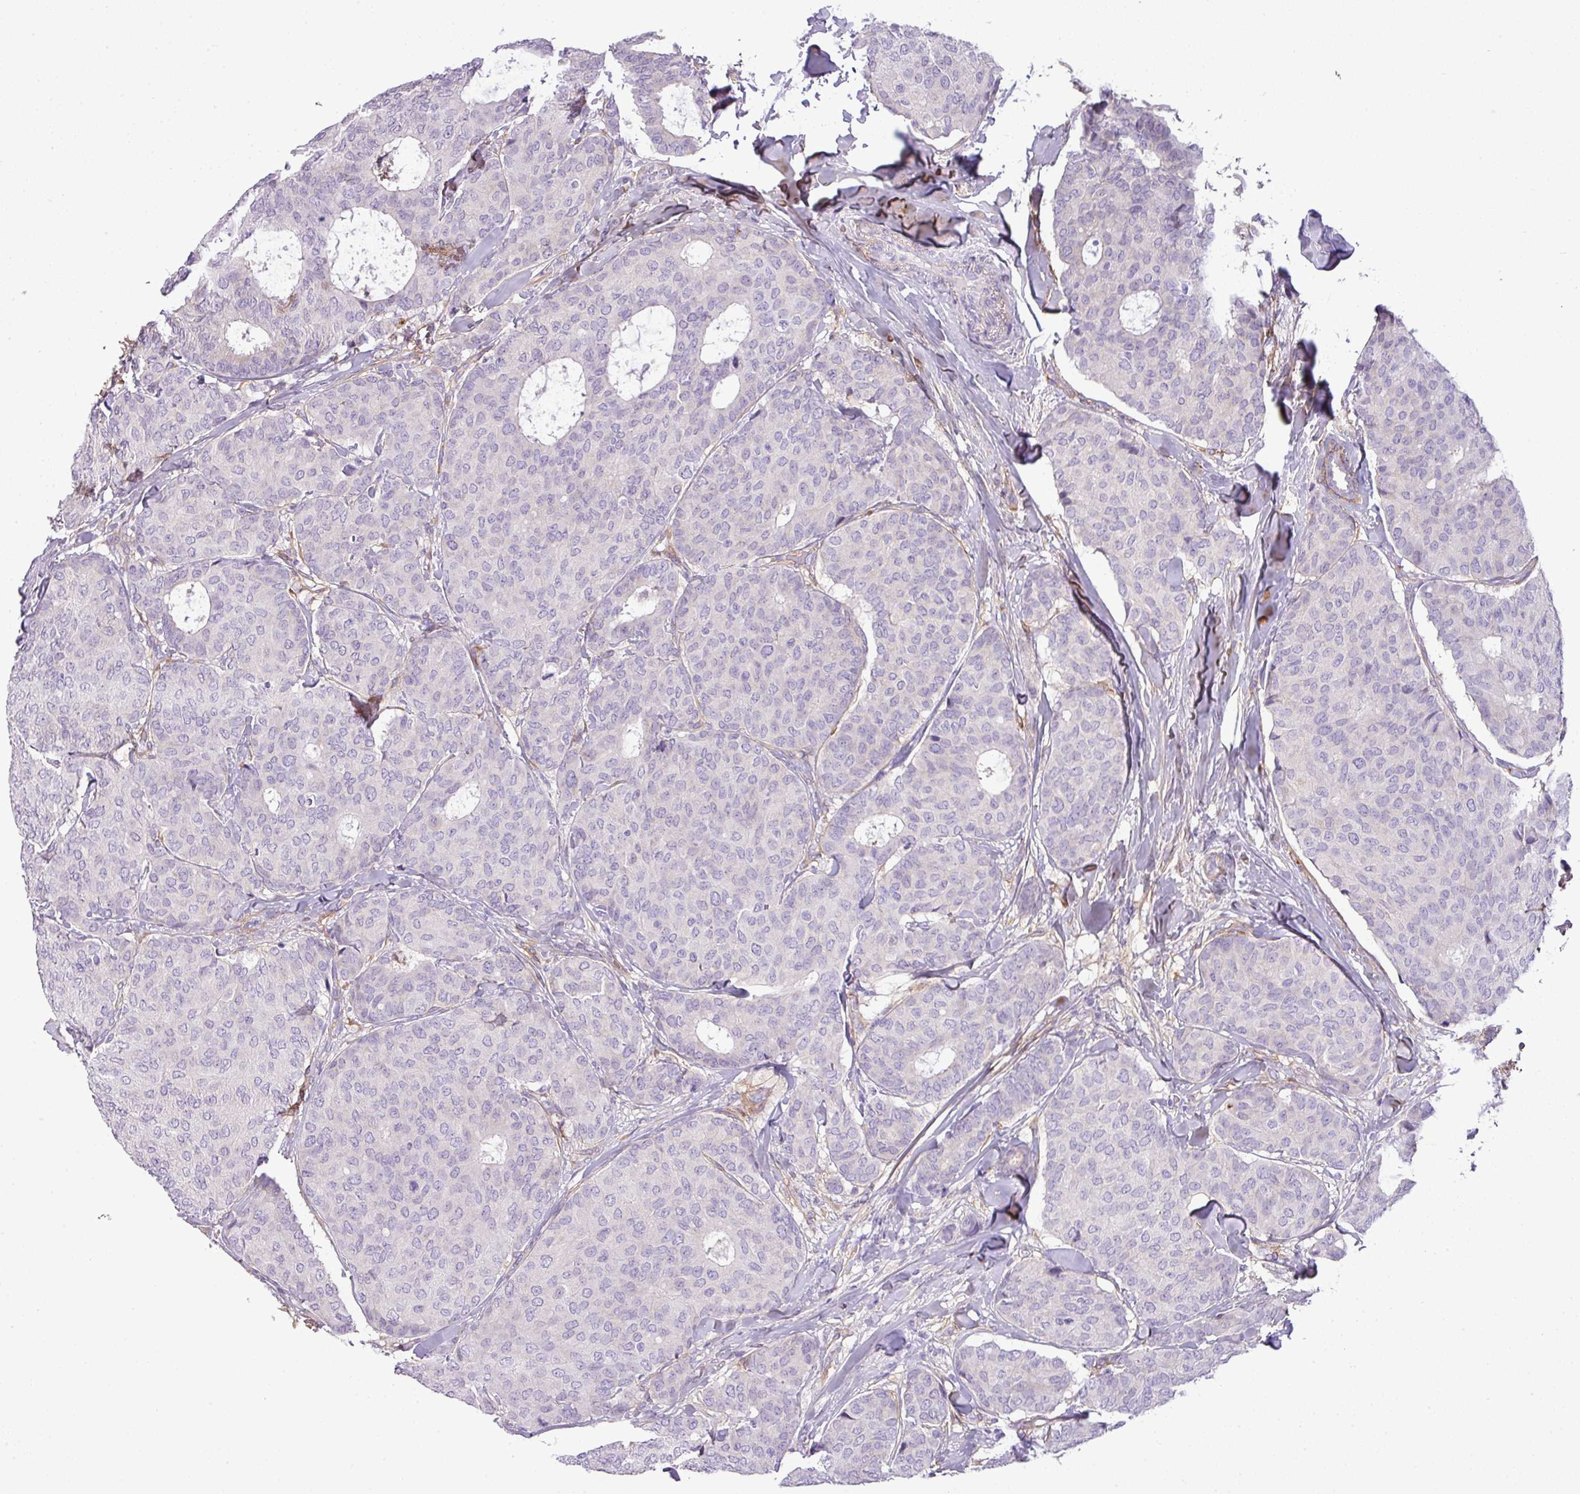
{"staining": {"intensity": "negative", "quantity": "none", "location": "none"}, "tissue": "breast cancer", "cell_type": "Tumor cells", "image_type": "cancer", "snomed": [{"axis": "morphology", "description": "Duct carcinoma"}, {"axis": "topography", "description": "Breast"}], "caption": "A micrograph of human breast cancer (invasive ductal carcinoma) is negative for staining in tumor cells.", "gene": "PARD6G", "patient": {"sex": "female", "age": 75}}